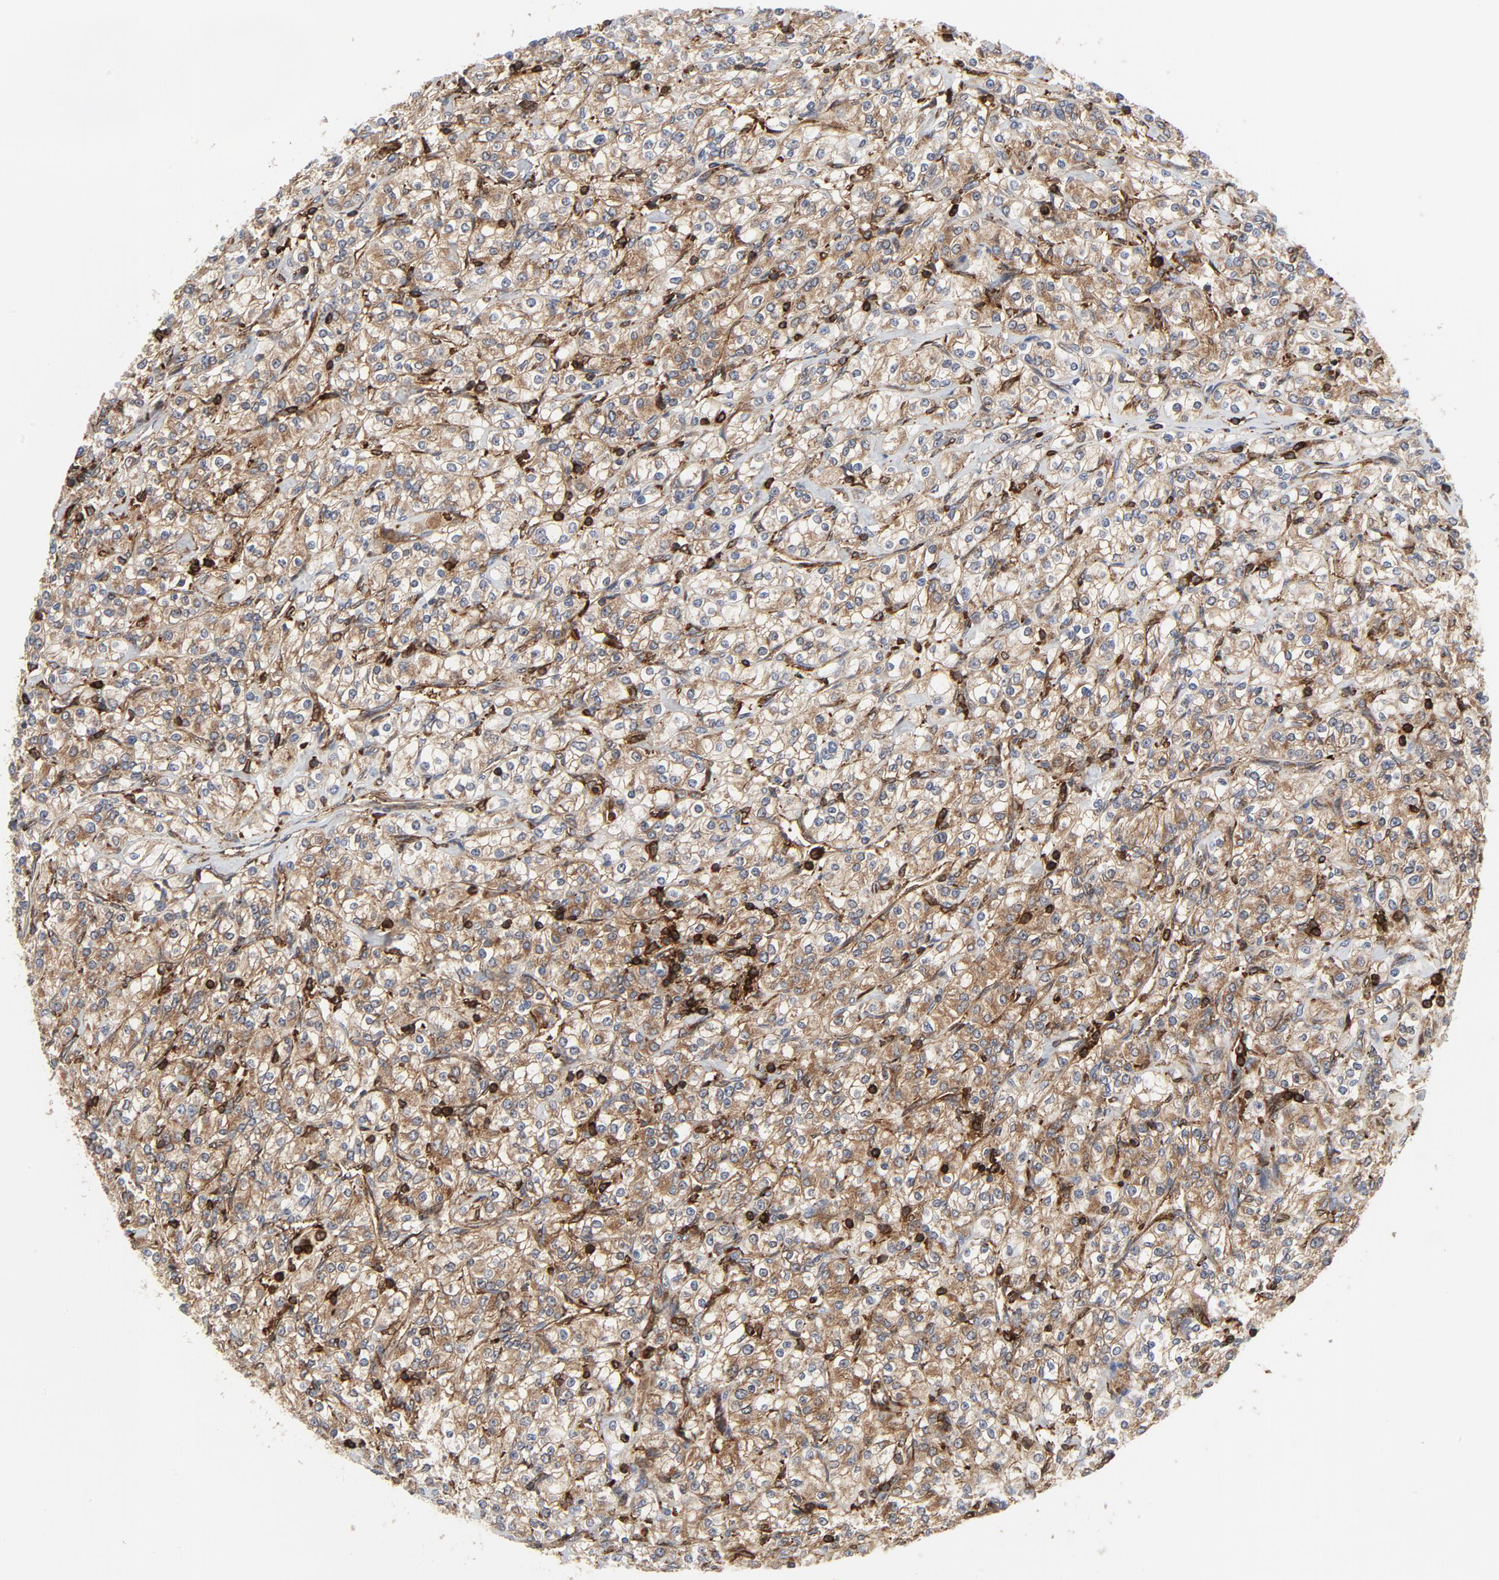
{"staining": {"intensity": "moderate", "quantity": ">75%", "location": "cytoplasmic/membranous"}, "tissue": "renal cancer", "cell_type": "Tumor cells", "image_type": "cancer", "snomed": [{"axis": "morphology", "description": "Adenocarcinoma, NOS"}, {"axis": "topography", "description": "Kidney"}], "caption": "This micrograph displays adenocarcinoma (renal) stained with IHC to label a protein in brown. The cytoplasmic/membranous of tumor cells show moderate positivity for the protein. Nuclei are counter-stained blue.", "gene": "YES1", "patient": {"sex": "male", "age": 77}}